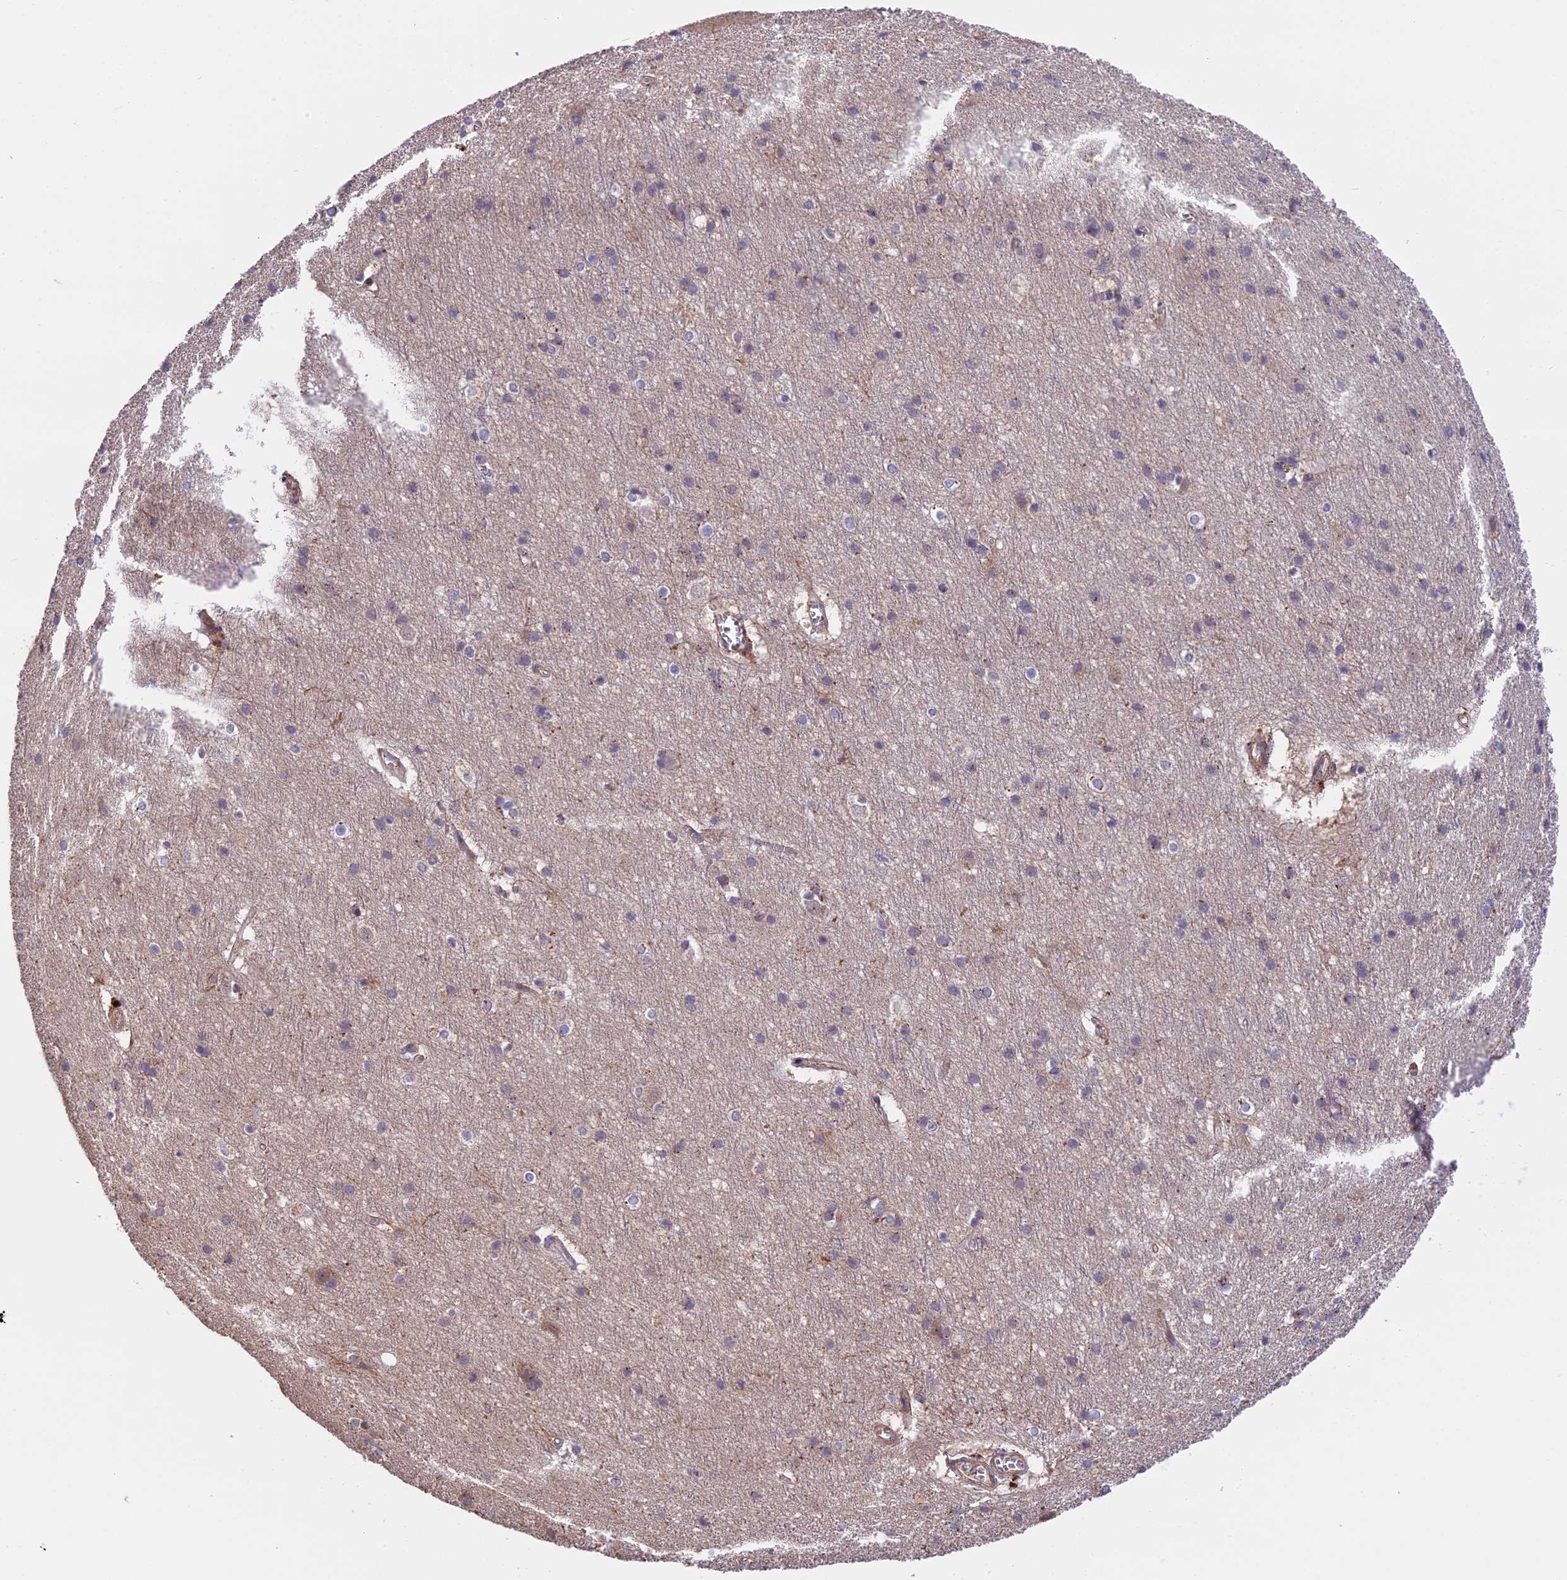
{"staining": {"intensity": "weak", "quantity": ">75%", "location": "cytoplasmic/membranous"}, "tissue": "cerebral cortex", "cell_type": "Endothelial cells", "image_type": "normal", "snomed": [{"axis": "morphology", "description": "Normal tissue, NOS"}, {"axis": "topography", "description": "Cerebral cortex"}], "caption": "Cerebral cortex was stained to show a protein in brown. There is low levels of weak cytoplasmic/membranous staining in about >75% of endothelial cells. The staining was performed using DAB (3,3'-diaminobenzidine), with brown indicating positive protein expression. Nuclei are stained blue with hematoxylin.", "gene": "SETD6", "patient": {"sex": "male", "age": 54}}